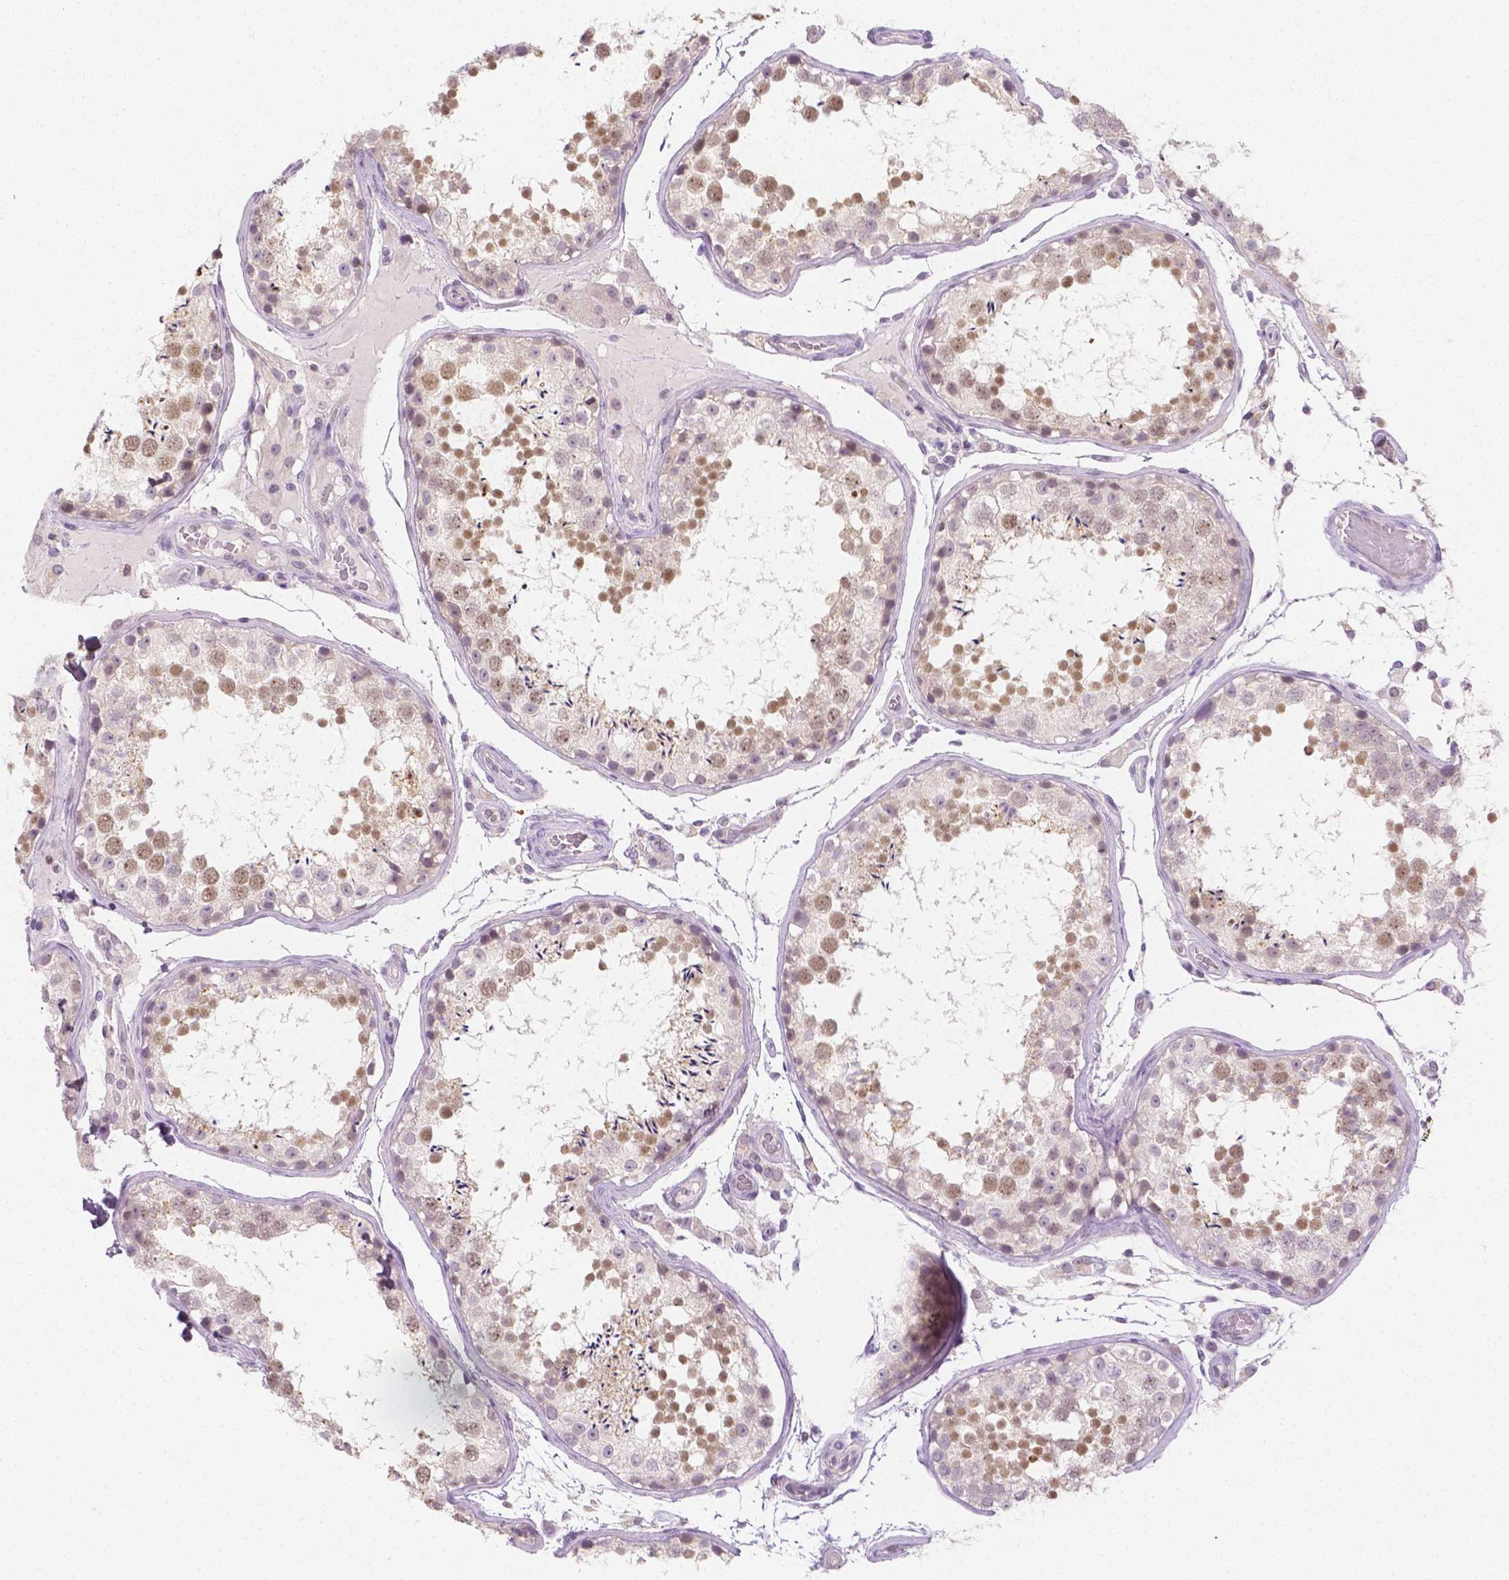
{"staining": {"intensity": "weak", "quantity": "25%-75%", "location": "nuclear"}, "tissue": "testis", "cell_type": "Cells in seminiferous ducts", "image_type": "normal", "snomed": [{"axis": "morphology", "description": "Normal tissue, NOS"}, {"axis": "topography", "description": "Testis"}], "caption": "Protein expression analysis of normal human testis reveals weak nuclear positivity in approximately 25%-75% of cells in seminiferous ducts. (brown staining indicates protein expression, while blue staining denotes nuclei).", "gene": "SGTB", "patient": {"sex": "male", "age": 29}}